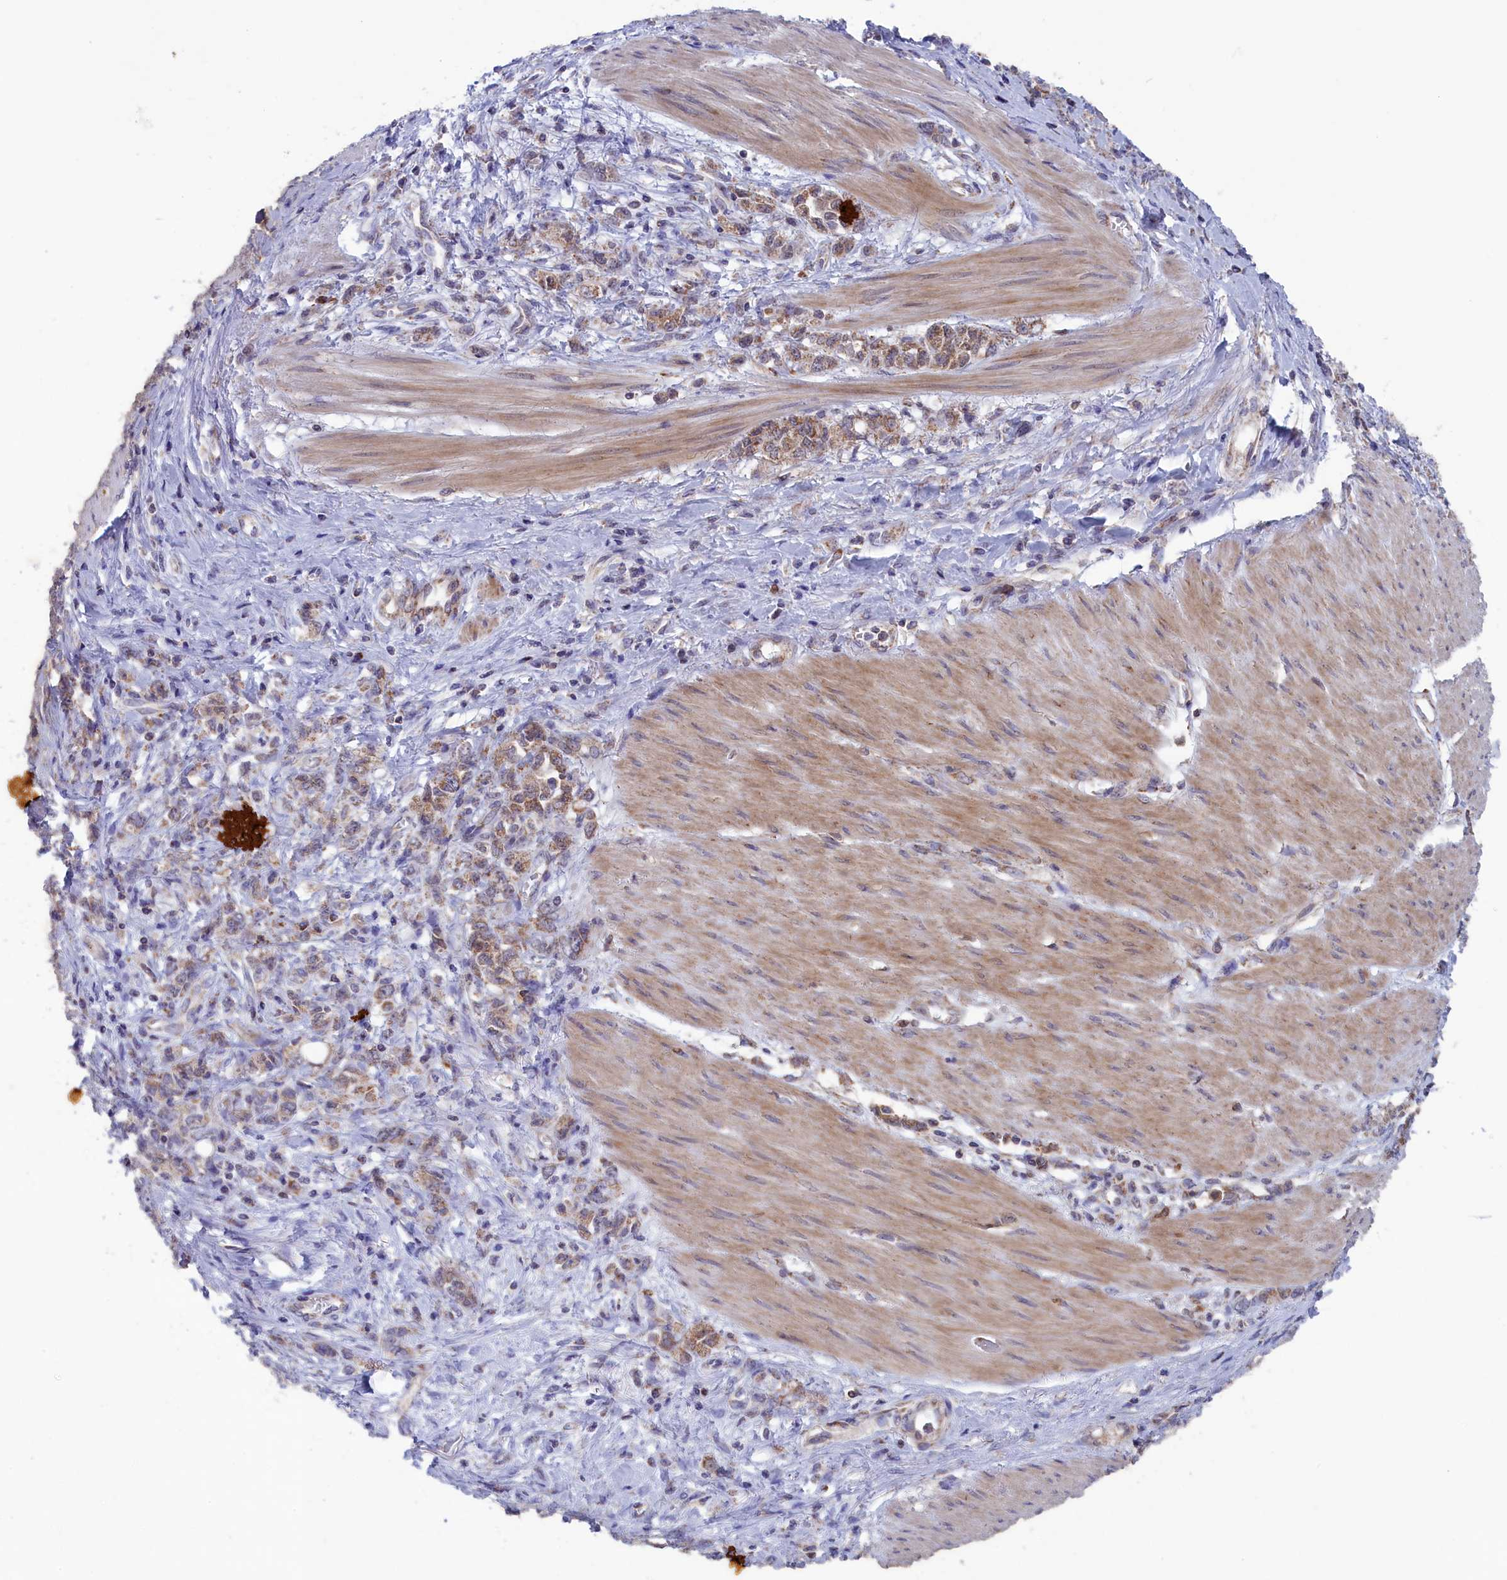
{"staining": {"intensity": "moderate", "quantity": ">75%", "location": "cytoplasmic/membranous"}, "tissue": "stomach cancer", "cell_type": "Tumor cells", "image_type": "cancer", "snomed": [{"axis": "morphology", "description": "Adenocarcinoma, NOS"}, {"axis": "topography", "description": "Stomach"}], "caption": "A high-resolution photomicrograph shows immunohistochemistry staining of stomach cancer, which reveals moderate cytoplasmic/membranous positivity in approximately >75% of tumor cells.", "gene": "TIMM44", "patient": {"sex": "female", "age": 76}}